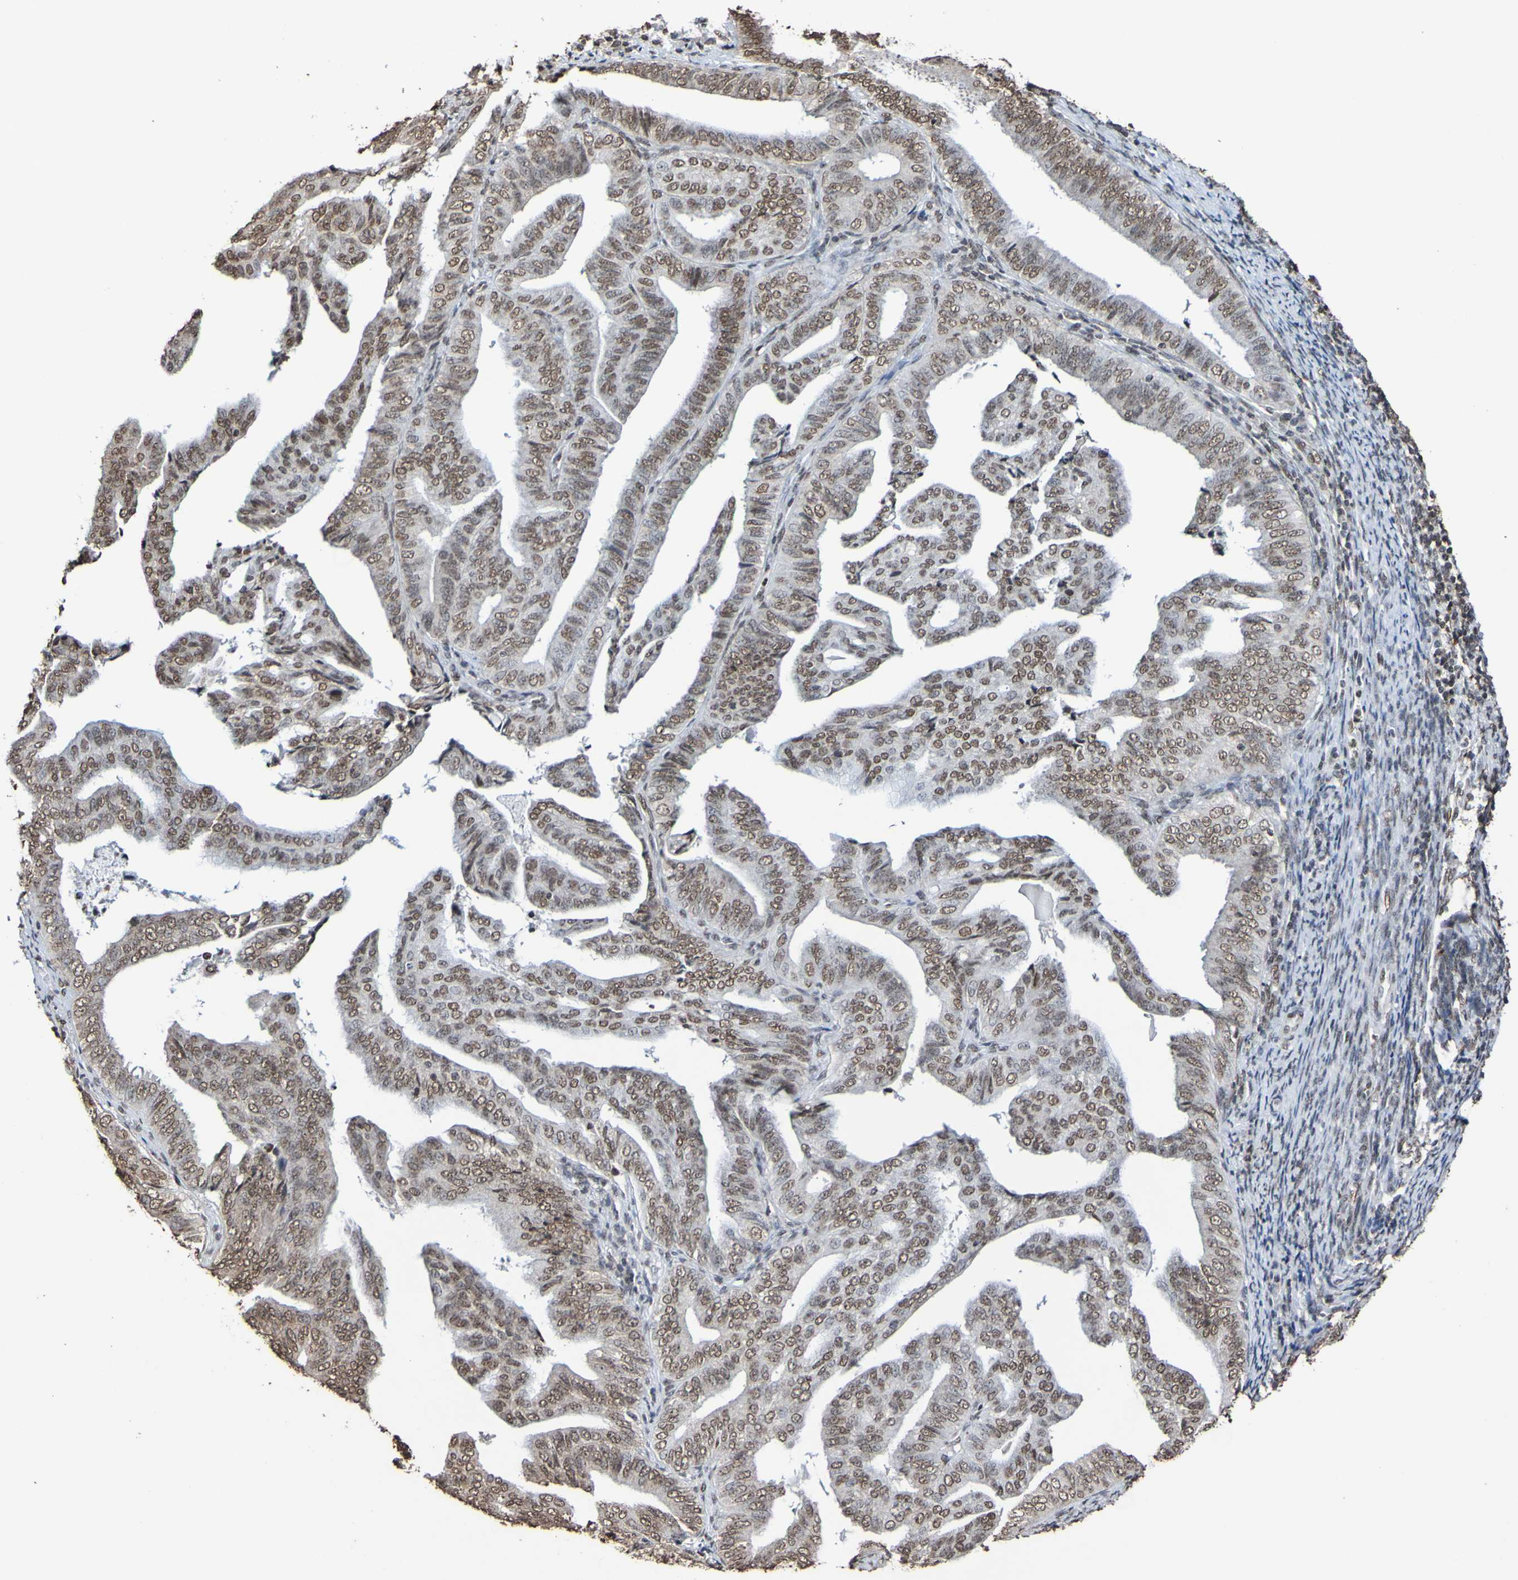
{"staining": {"intensity": "weak", "quantity": ">75%", "location": "nuclear"}, "tissue": "endometrial cancer", "cell_type": "Tumor cells", "image_type": "cancer", "snomed": [{"axis": "morphology", "description": "Adenocarcinoma, NOS"}, {"axis": "topography", "description": "Endometrium"}], "caption": "A histopathology image showing weak nuclear positivity in approximately >75% of tumor cells in endometrial cancer (adenocarcinoma), as visualized by brown immunohistochemical staining.", "gene": "GFI1", "patient": {"sex": "female", "age": 58}}